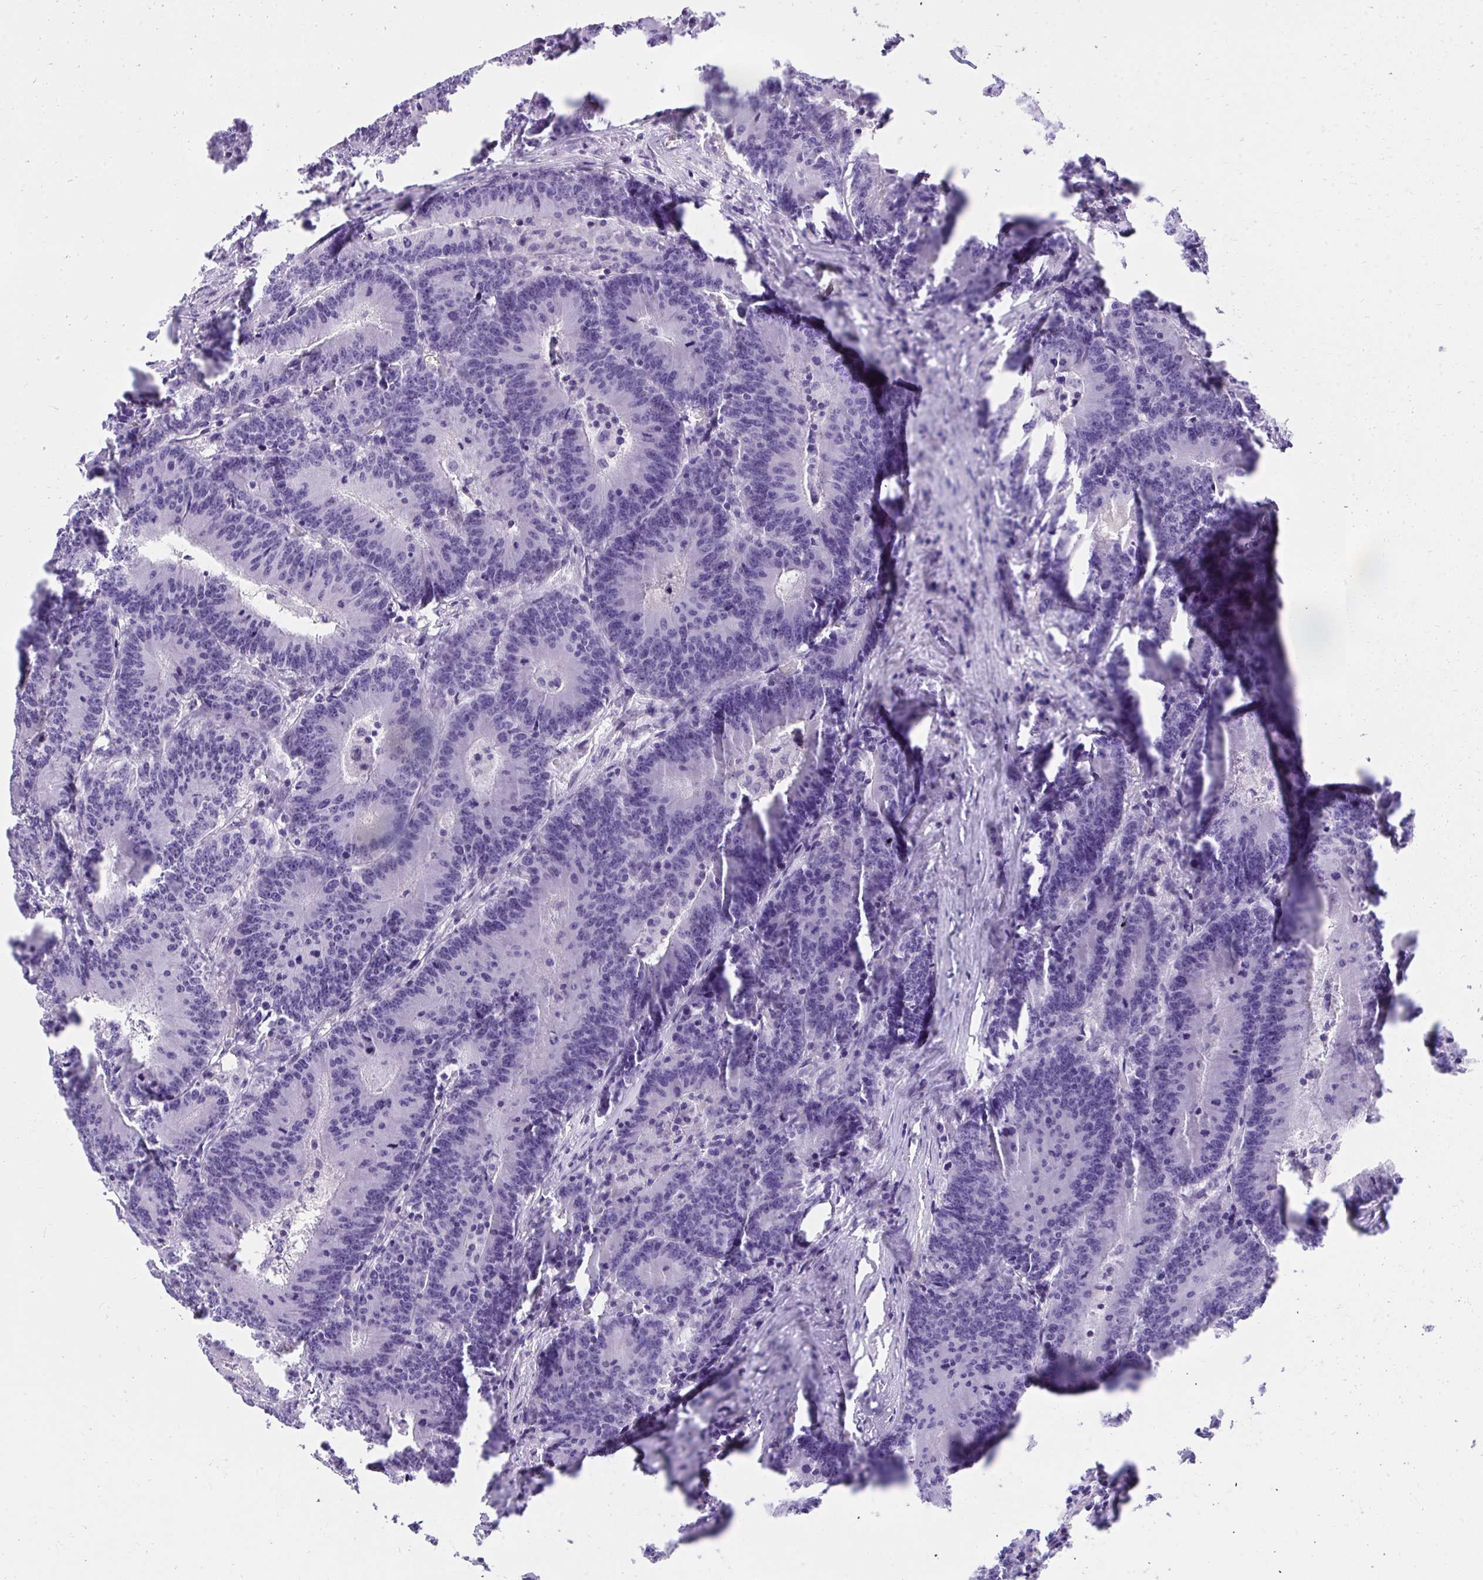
{"staining": {"intensity": "negative", "quantity": "none", "location": "none"}, "tissue": "colorectal cancer", "cell_type": "Tumor cells", "image_type": "cancer", "snomed": [{"axis": "morphology", "description": "Adenocarcinoma, NOS"}, {"axis": "topography", "description": "Colon"}], "caption": "A high-resolution image shows immunohistochemistry staining of colorectal cancer, which reveals no significant positivity in tumor cells.", "gene": "KLK1", "patient": {"sex": "female", "age": 78}}